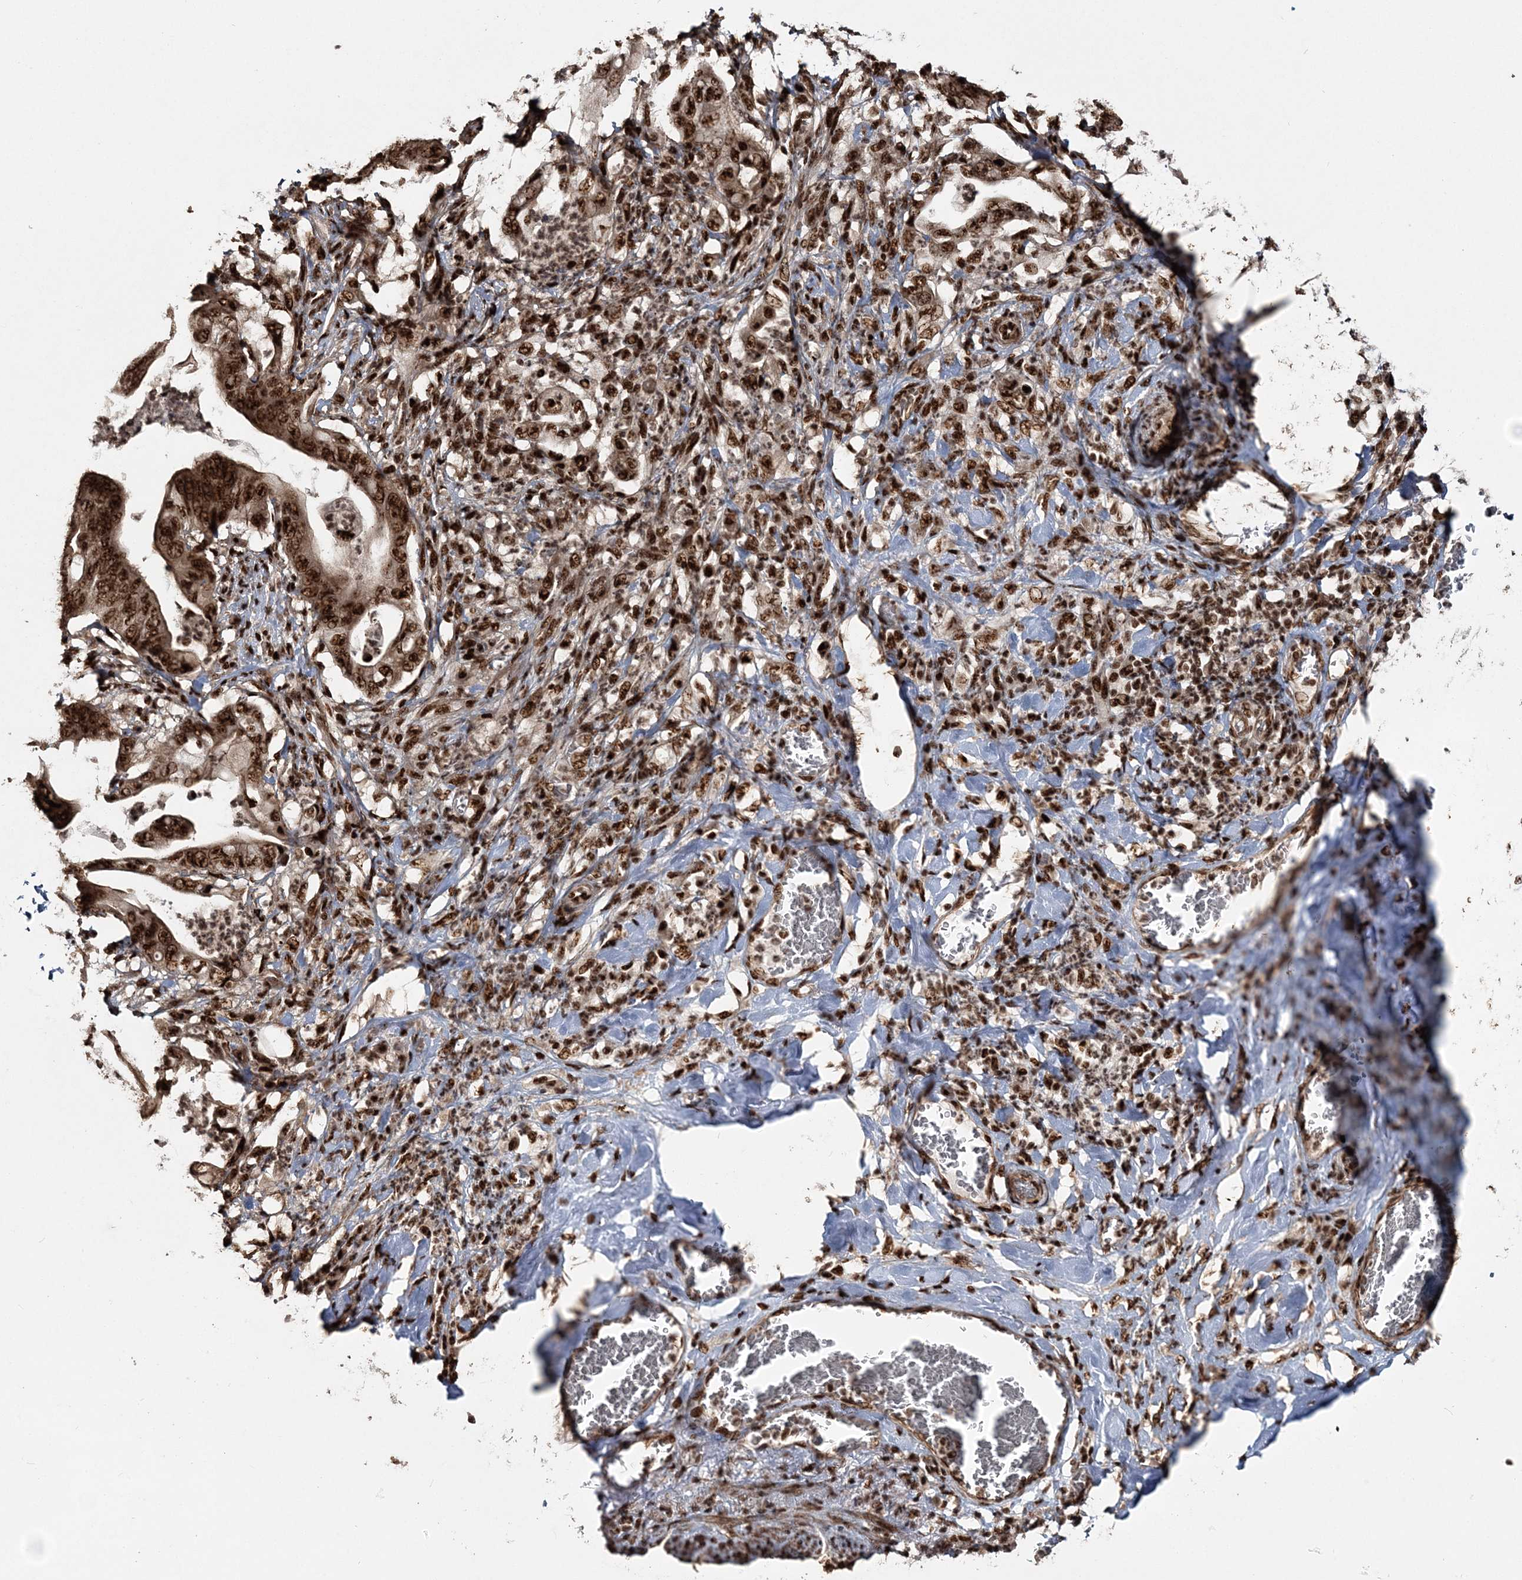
{"staining": {"intensity": "strong", "quantity": ">75%", "location": "cytoplasmic/membranous,nuclear"}, "tissue": "stomach cancer", "cell_type": "Tumor cells", "image_type": "cancer", "snomed": [{"axis": "morphology", "description": "Adenocarcinoma, NOS"}, {"axis": "topography", "description": "Stomach"}], "caption": "Adenocarcinoma (stomach) stained with immunohistochemistry shows strong cytoplasmic/membranous and nuclear positivity in about >75% of tumor cells.", "gene": "EXOSC8", "patient": {"sex": "female", "age": 73}}